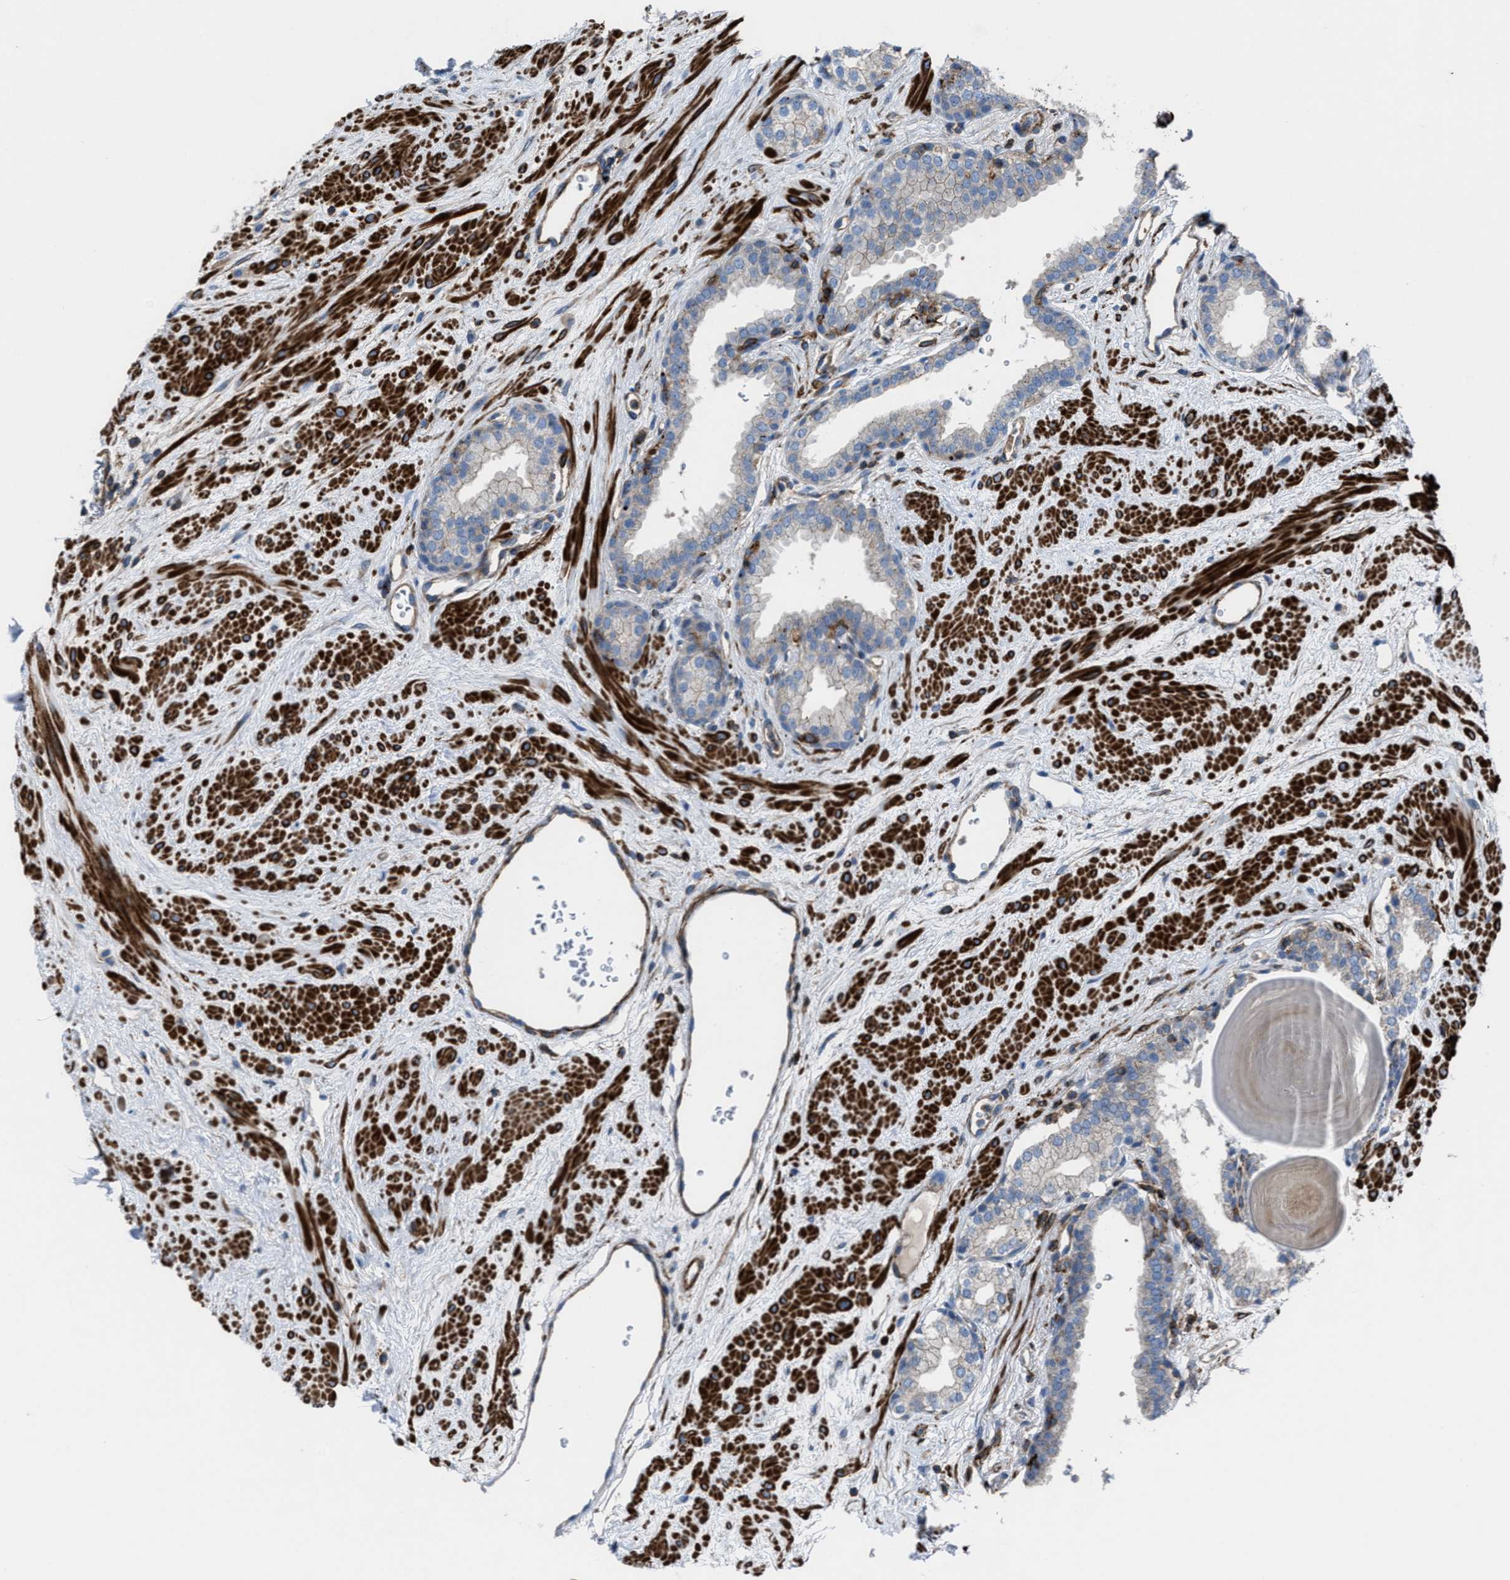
{"staining": {"intensity": "weak", "quantity": "25%-75%", "location": "cytoplasmic/membranous"}, "tissue": "prostate", "cell_type": "Glandular cells", "image_type": "normal", "snomed": [{"axis": "morphology", "description": "Normal tissue, NOS"}, {"axis": "topography", "description": "Prostate"}], "caption": "IHC histopathology image of benign human prostate stained for a protein (brown), which demonstrates low levels of weak cytoplasmic/membranous positivity in approximately 25%-75% of glandular cells.", "gene": "AGPAT2", "patient": {"sex": "male", "age": 51}}